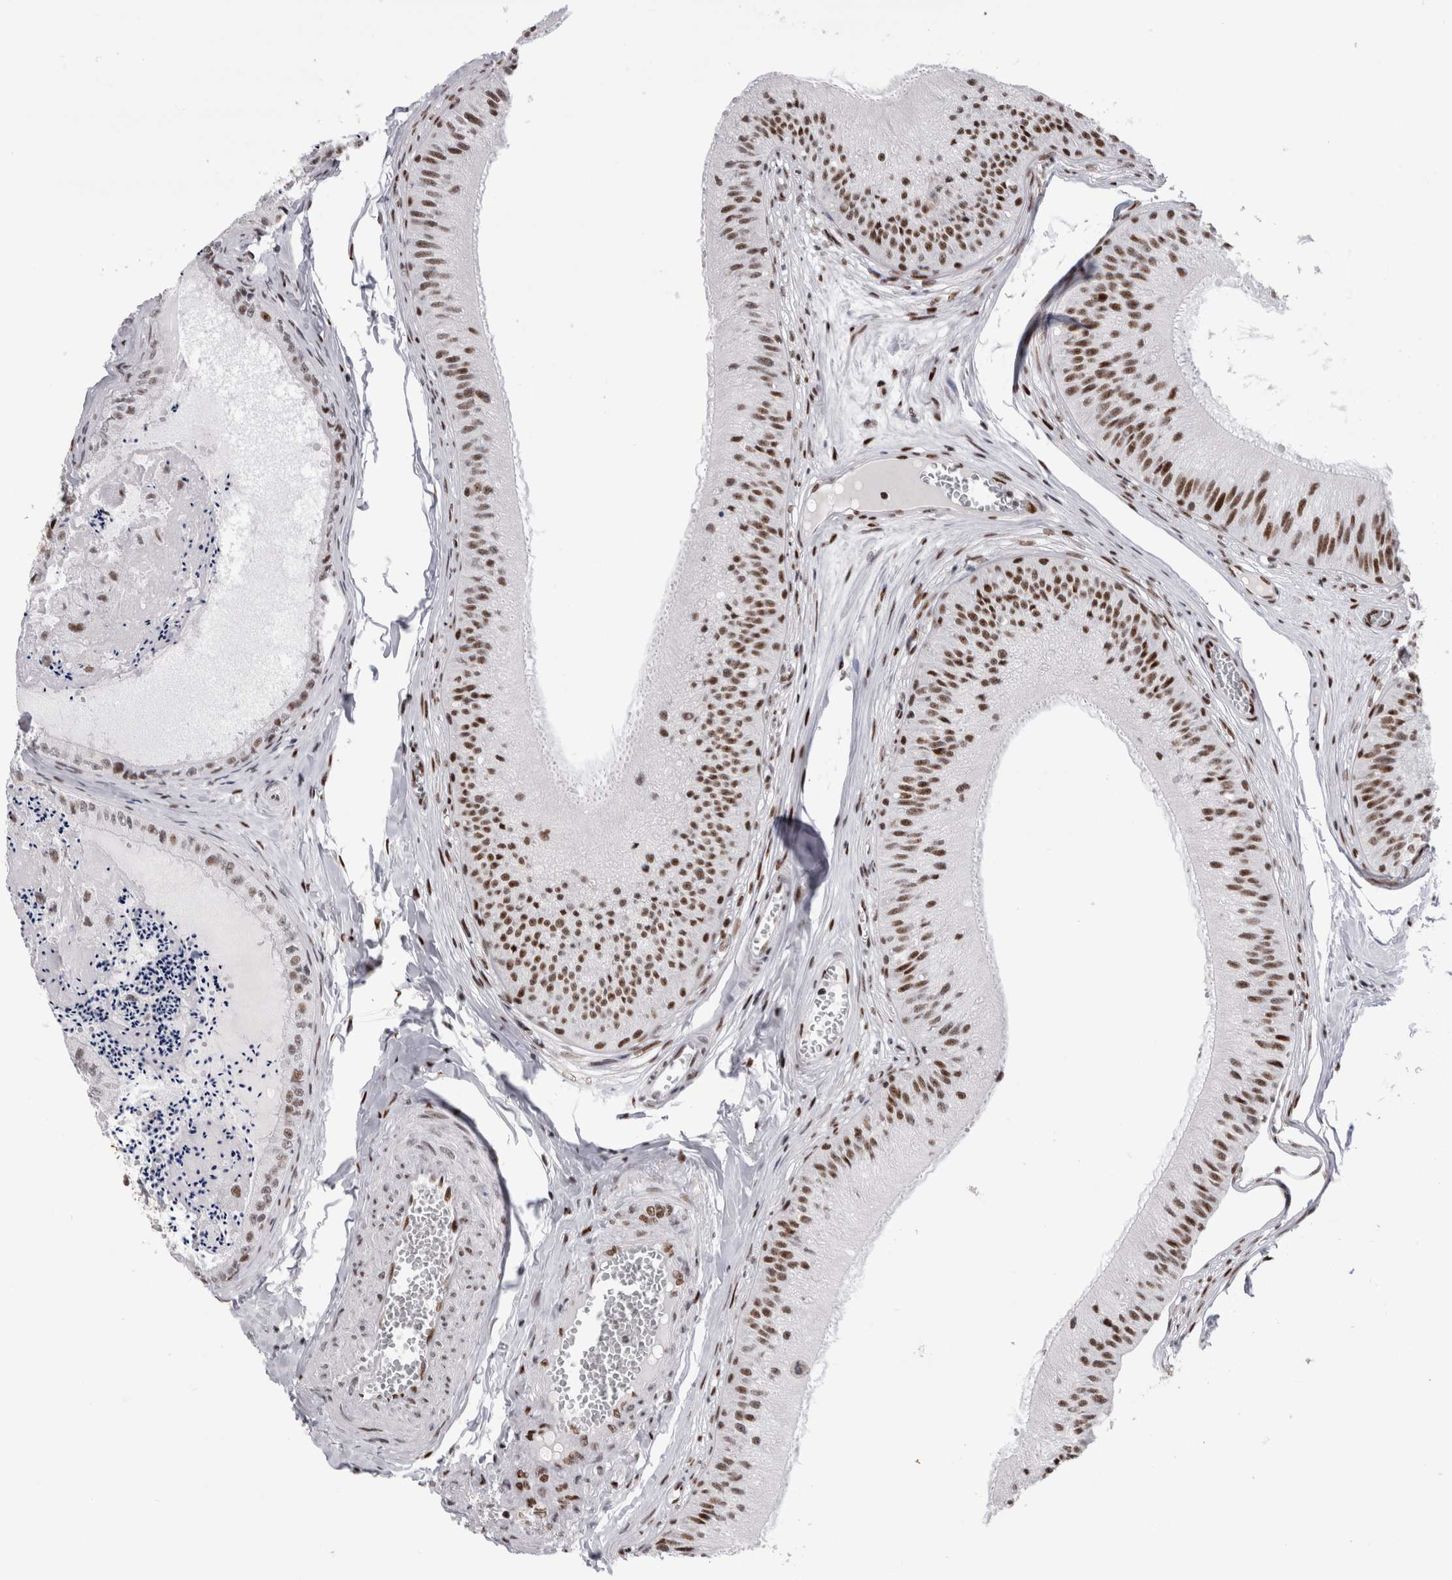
{"staining": {"intensity": "strong", "quantity": ">75%", "location": "nuclear"}, "tissue": "epididymis", "cell_type": "Glandular cells", "image_type": "normal", "snomed": [{"axis": "morphology", "description": "Normal tissue, NOS"}, {"axis": "topography", "description": "Epididymis"}], "caption": "Strong nuclear expression is identified in about >75% of glandular cells in unremarkable epididymis. (IHC, brightfield microscopy, high magnification).", "gene": "RBM6", "patient": {"sex": "male", "age": 31}}